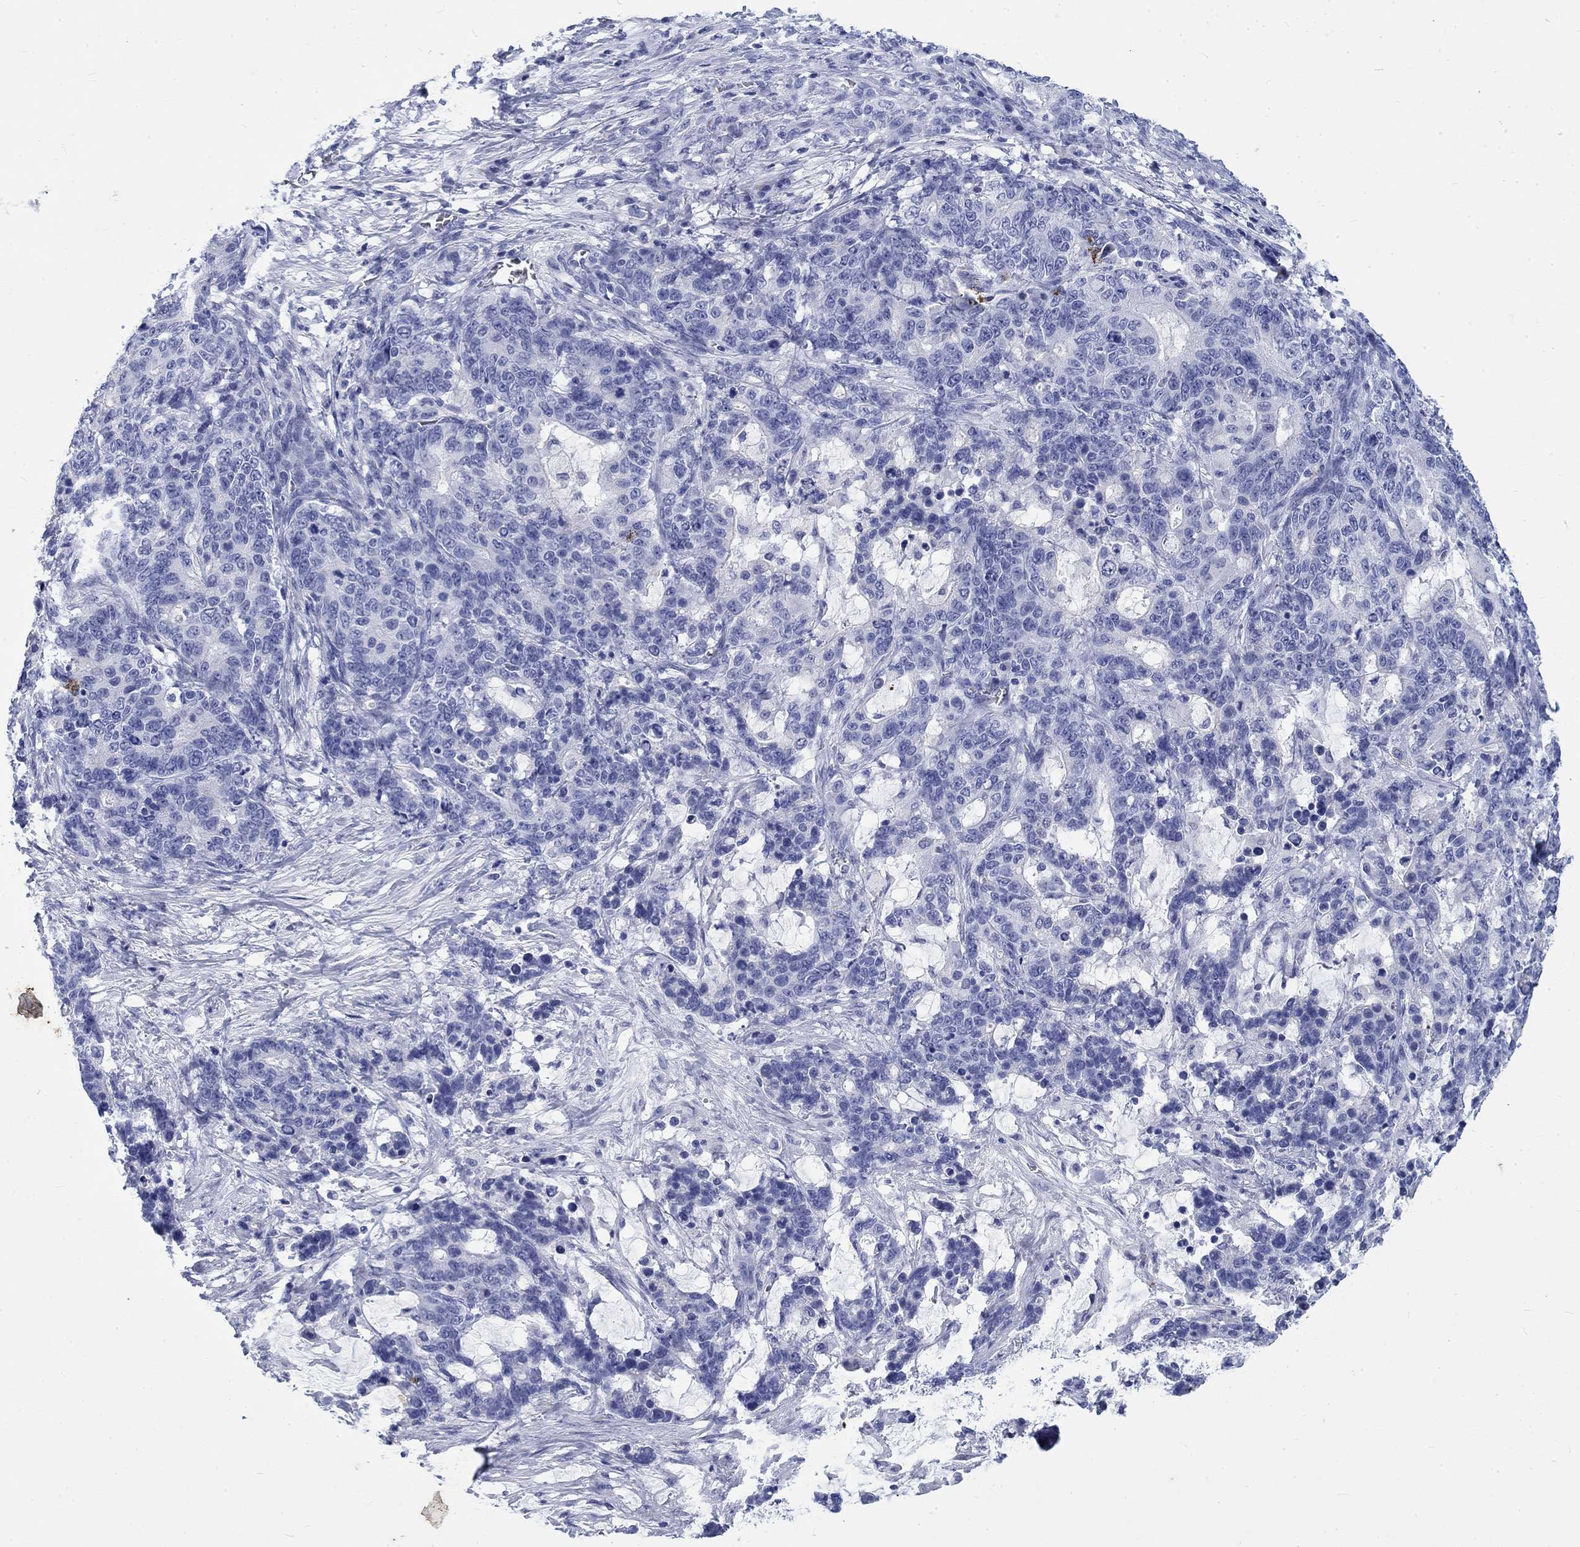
{"staining": {"intensity": "negative", "quantity": "none", "location": "none"}, "tissue": "stomach cancer", "cell_type": "Tumor cells", "image_type": "cancer", "snomed": [{"axis": "morphology", "description": "Normal tissue, NOS"}, {"axis": "morphology", "description": "Adenocarcinoma, NOS"}, {"axis": "topography", "description": "Stomach"}], "caption": "Immunohistochemistry (IHC) of human stomach adenocarcinoma shows no expression in tumor cells.", "gene": "KRT76", "patient": {"sex": "female", "age": 64}}